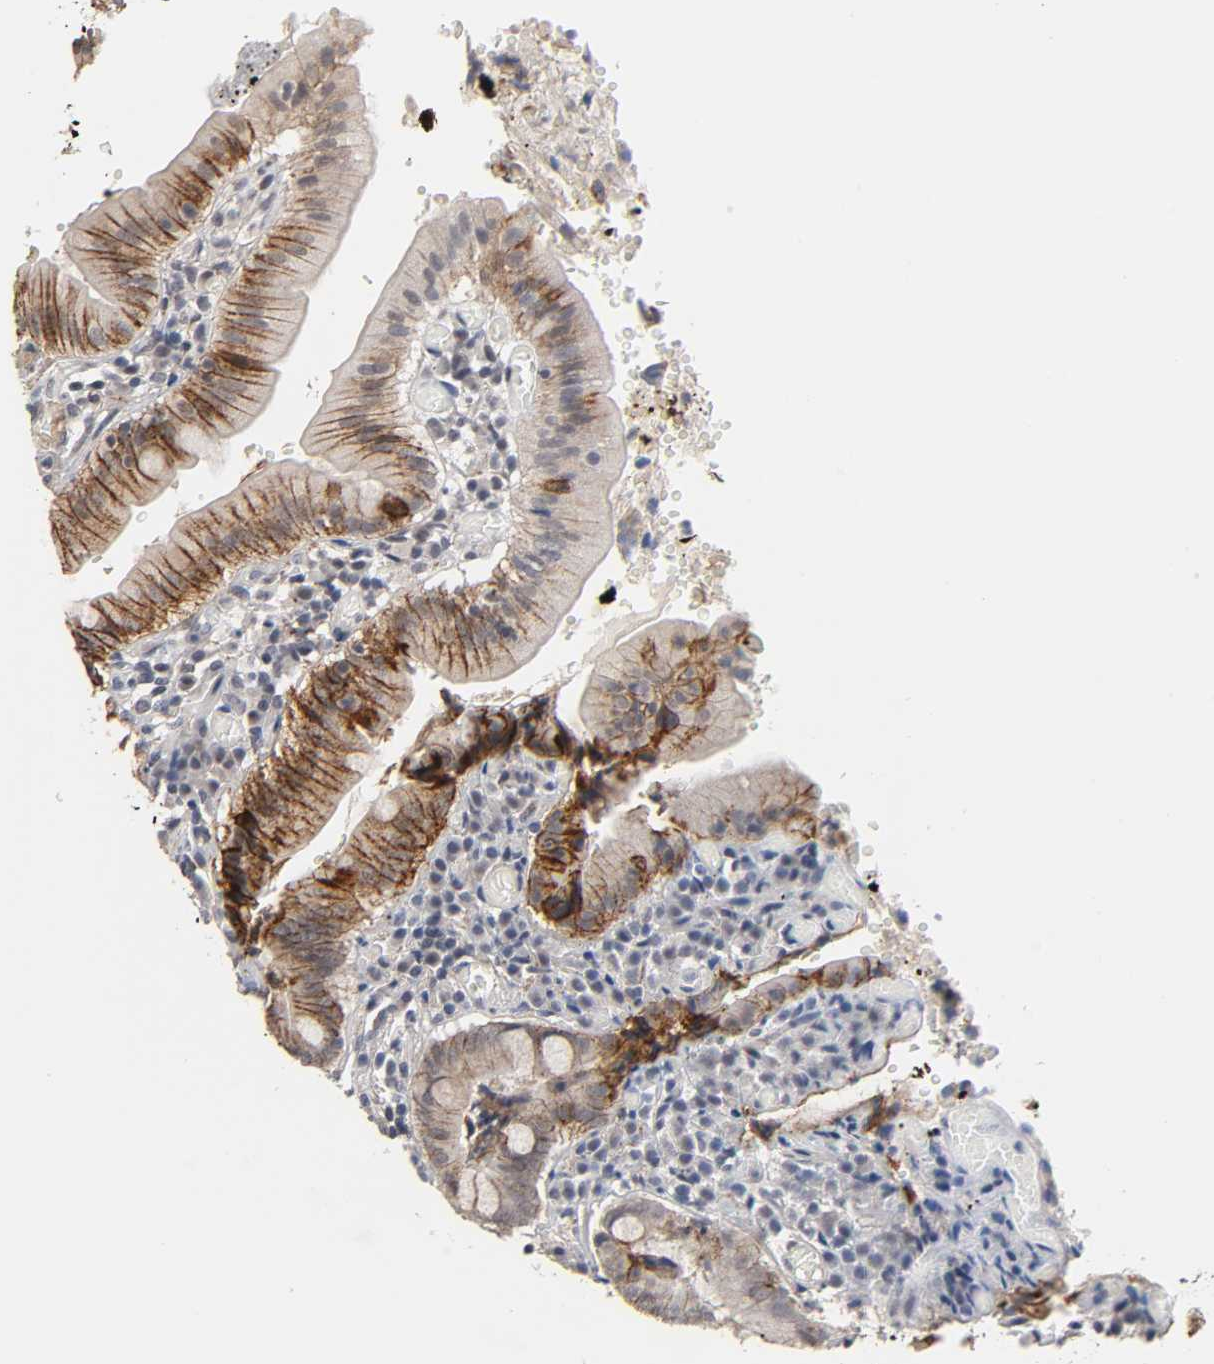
{"staining": {"intensity": "strong", "quantity": ">75%", "location": "cytoplasmic/membranous"}, "tissue": "small intestine", "cell_type": "Glandular cells", "image_type": "normal", "snomed": [{"axis": "morphology", "description": "Normal tissue, NOS"}, {"axis": "topography", "description": "Small intestine"}], "caption": "Approximately >75% of glandular cells in benign human small intestine display strong cytoplasmic/membranous protein positivity as visualized by brown immunohistochemical staining.", "gene": "HTR1E", "patient": {"sex": "male", "age": 71}}